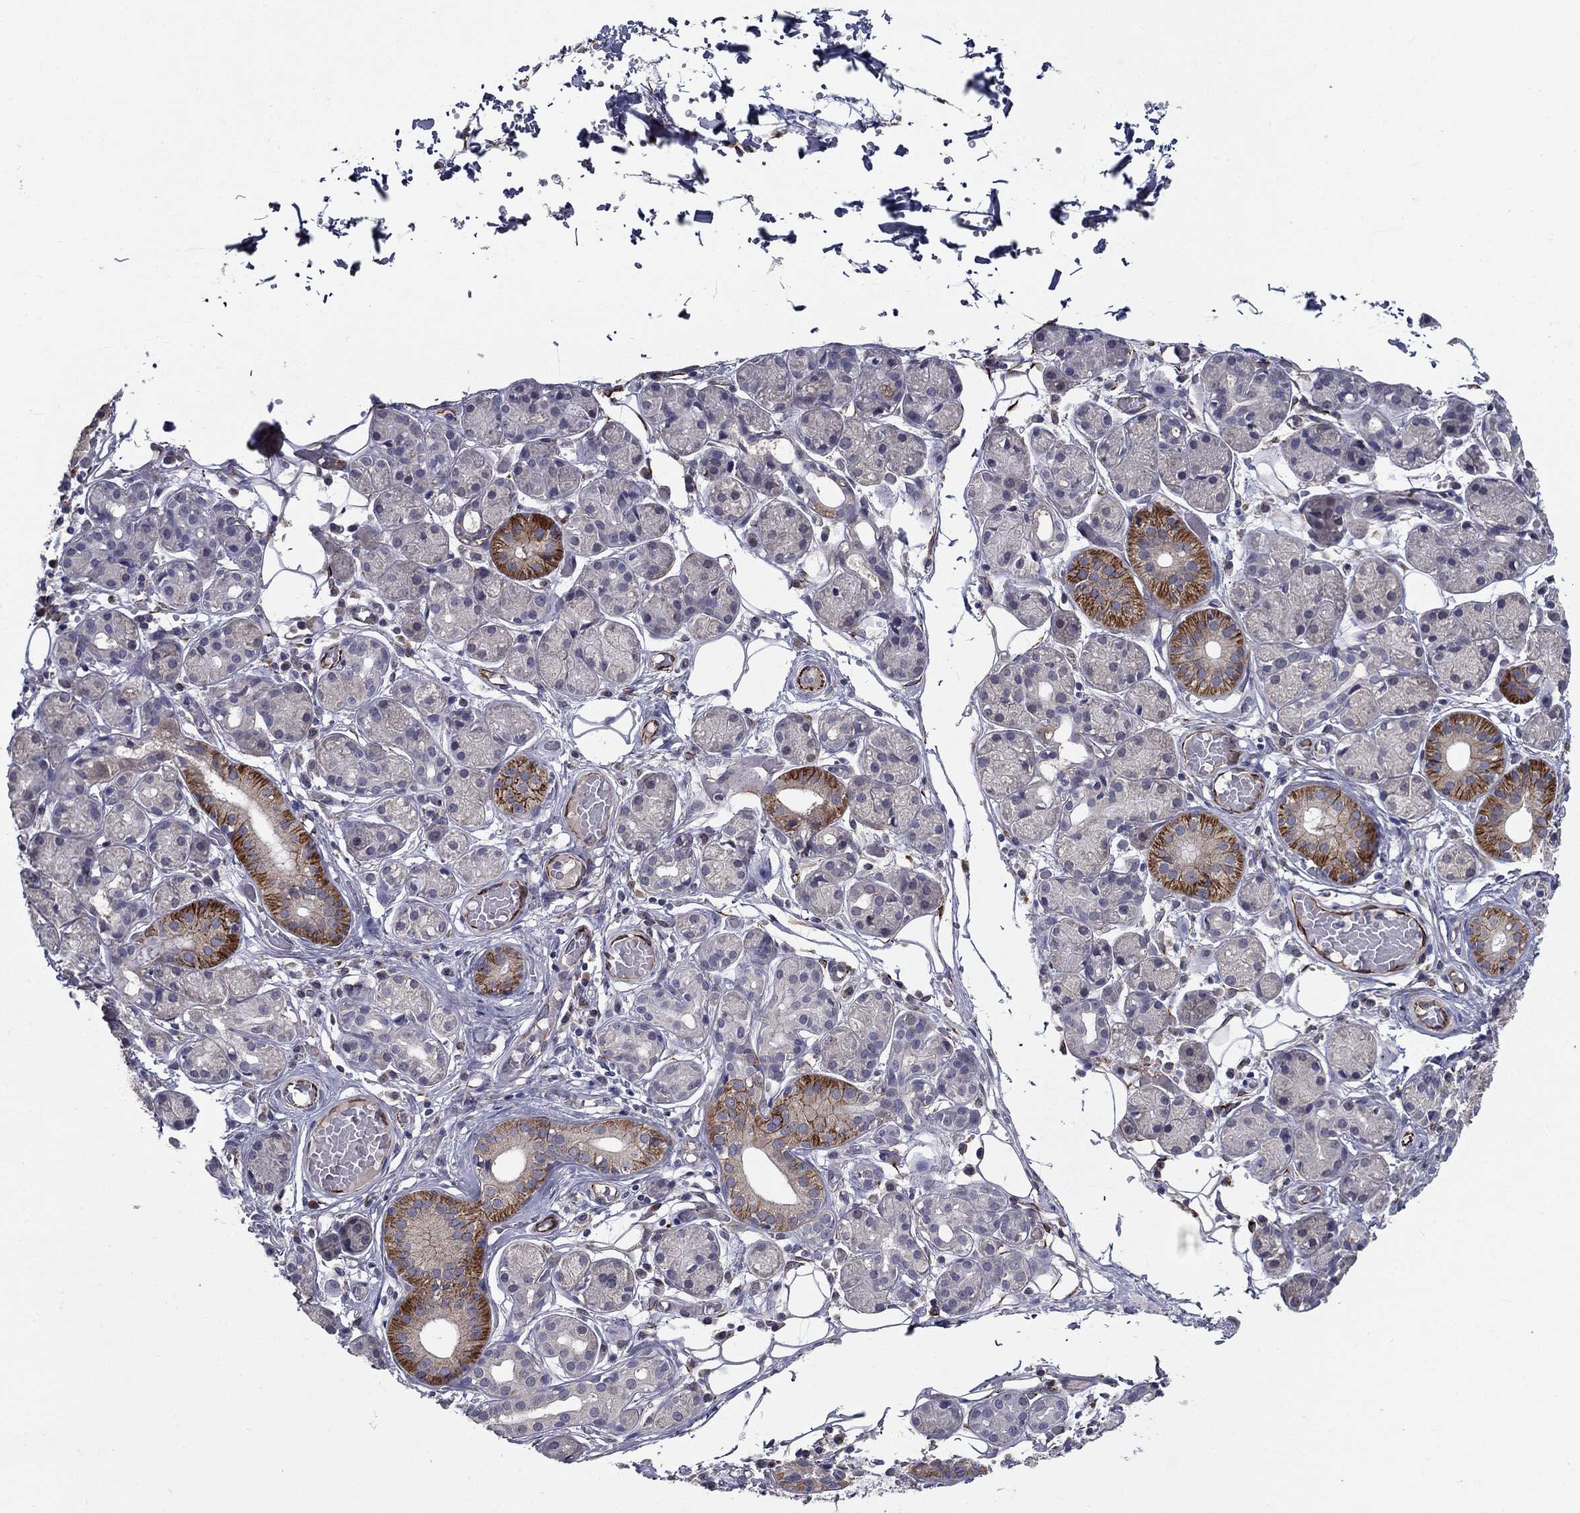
{"staining": {"intensity": "strong", "quantity": "<25%", "location": "cytoplasmic/membranous"}, "tissue": "salivary gland", "cell_type": "Glandular cells", "image_type": "normal", "snomed": [{"axis": "morphology", "description": "Normal tissue, NOS"}, {"axis": "topography", "description": "Salivary gland"}, {"axis": "topography", "description": "Peripheral nerve tissue"}], "caption": "Immunohistochemistry (IHC) (DAB) staining of benign salivary gland demonstrates strong cytoplasmic/membranous protein positivity in about <25% of glandular cells. The protein of interest is shown in brown color, while the nuclei are stained blue.", "gene": "LACTB2", "patient": {"sex": "male", "age": 71}}